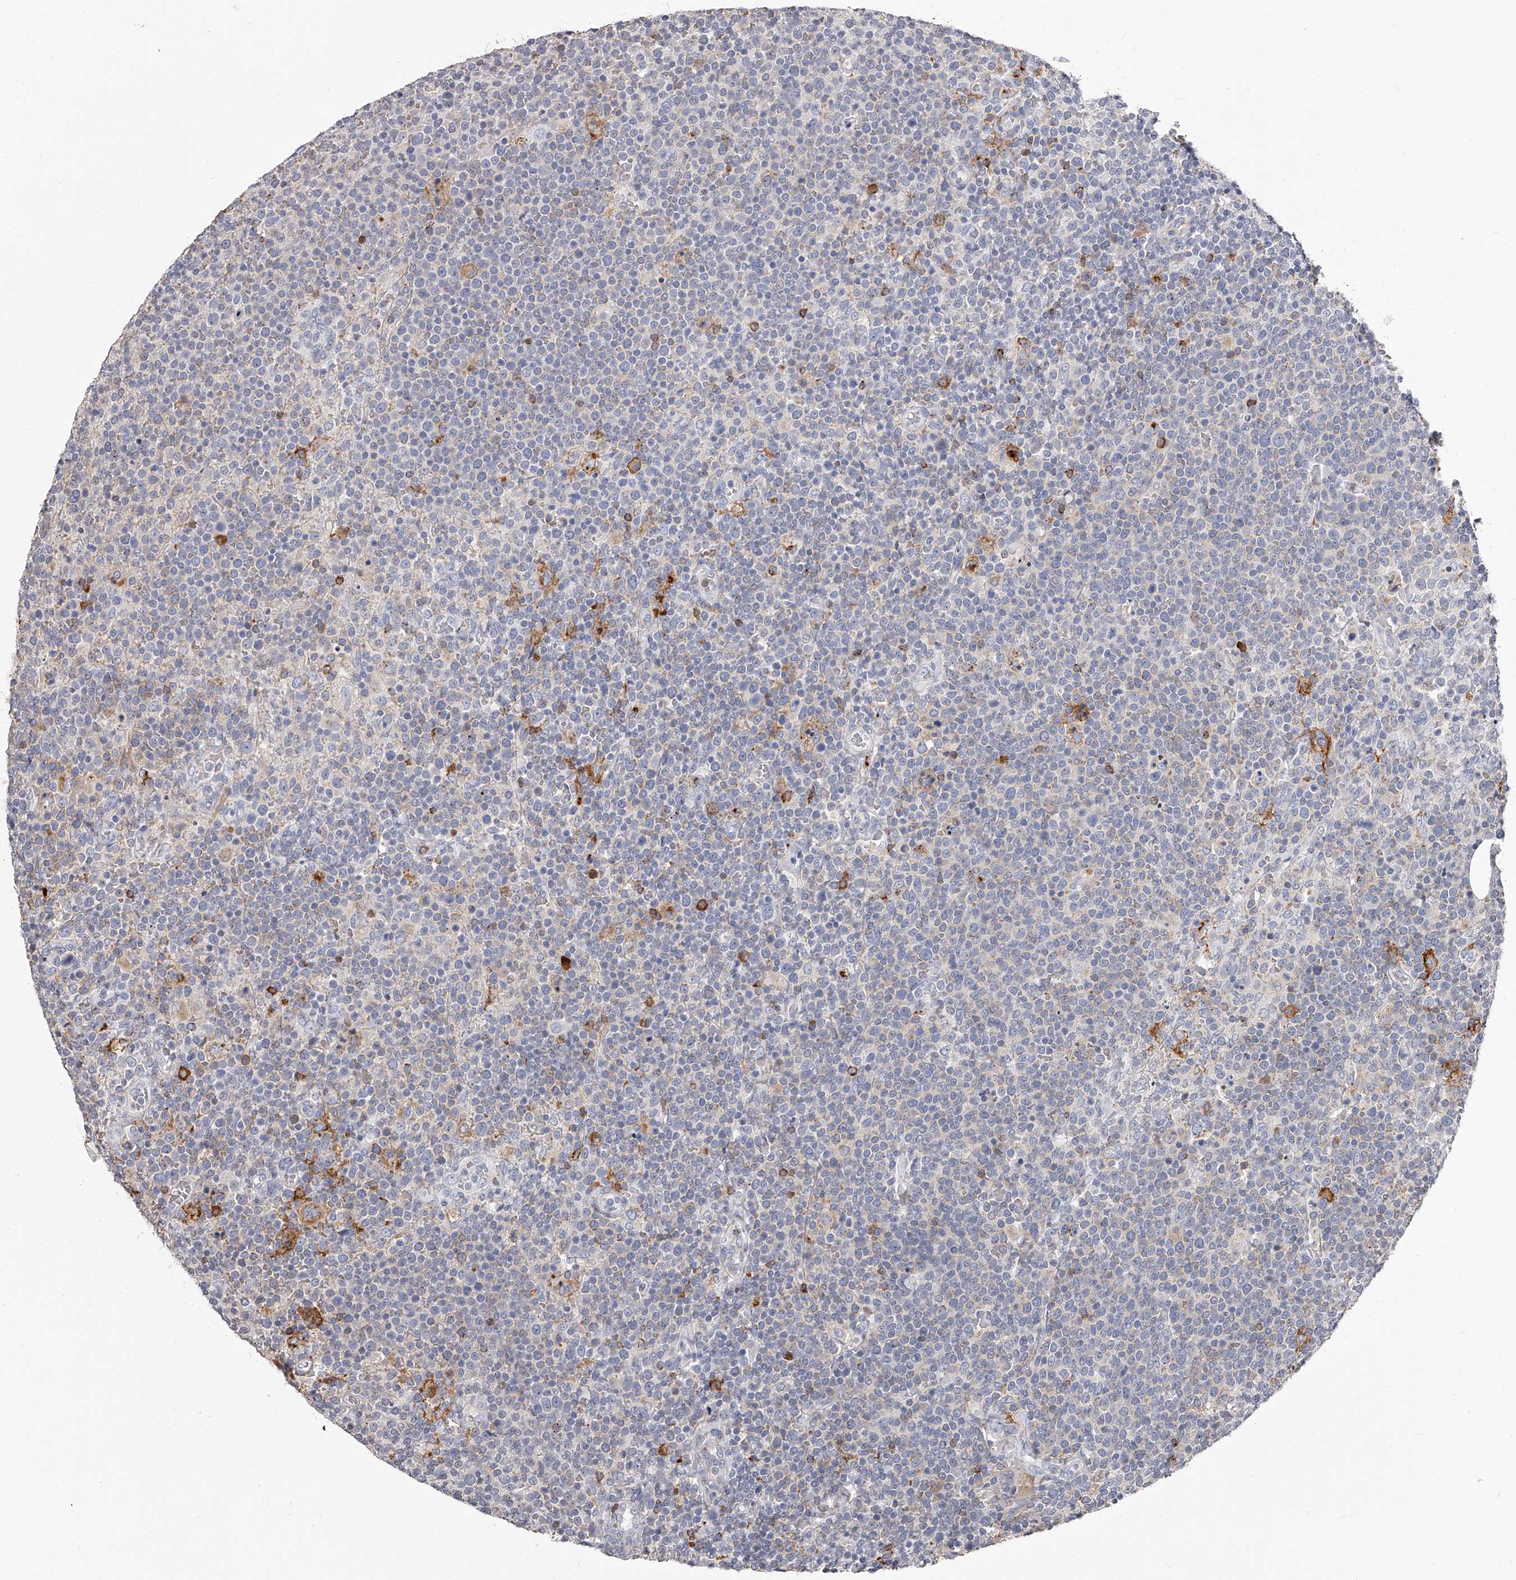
{"staining": {"intensity": "negative", "quantity": "none", "location": "none"}, "tissue": "lymphoma", "cell_type": "Tumor cells", "image_type": "cancer", "snomed": [{"axis": "morphology", "description": "Malignant lymphoma, non-Hodgkin's type, High grade"}, {"axis": "topography", "description": "Lymph node"}], "caption": "Immunohistochemistry of high-grade malignant lymphoma, non-Hodgkin's type reveals no positivity in tumor cells. (Brightfield microscopy of DAB (3,3'-diaminobenzidine) immunohistochemistry at high magnification).", "gene": "PACSIN1", "patient": {"sex": "male", "age": 61}}